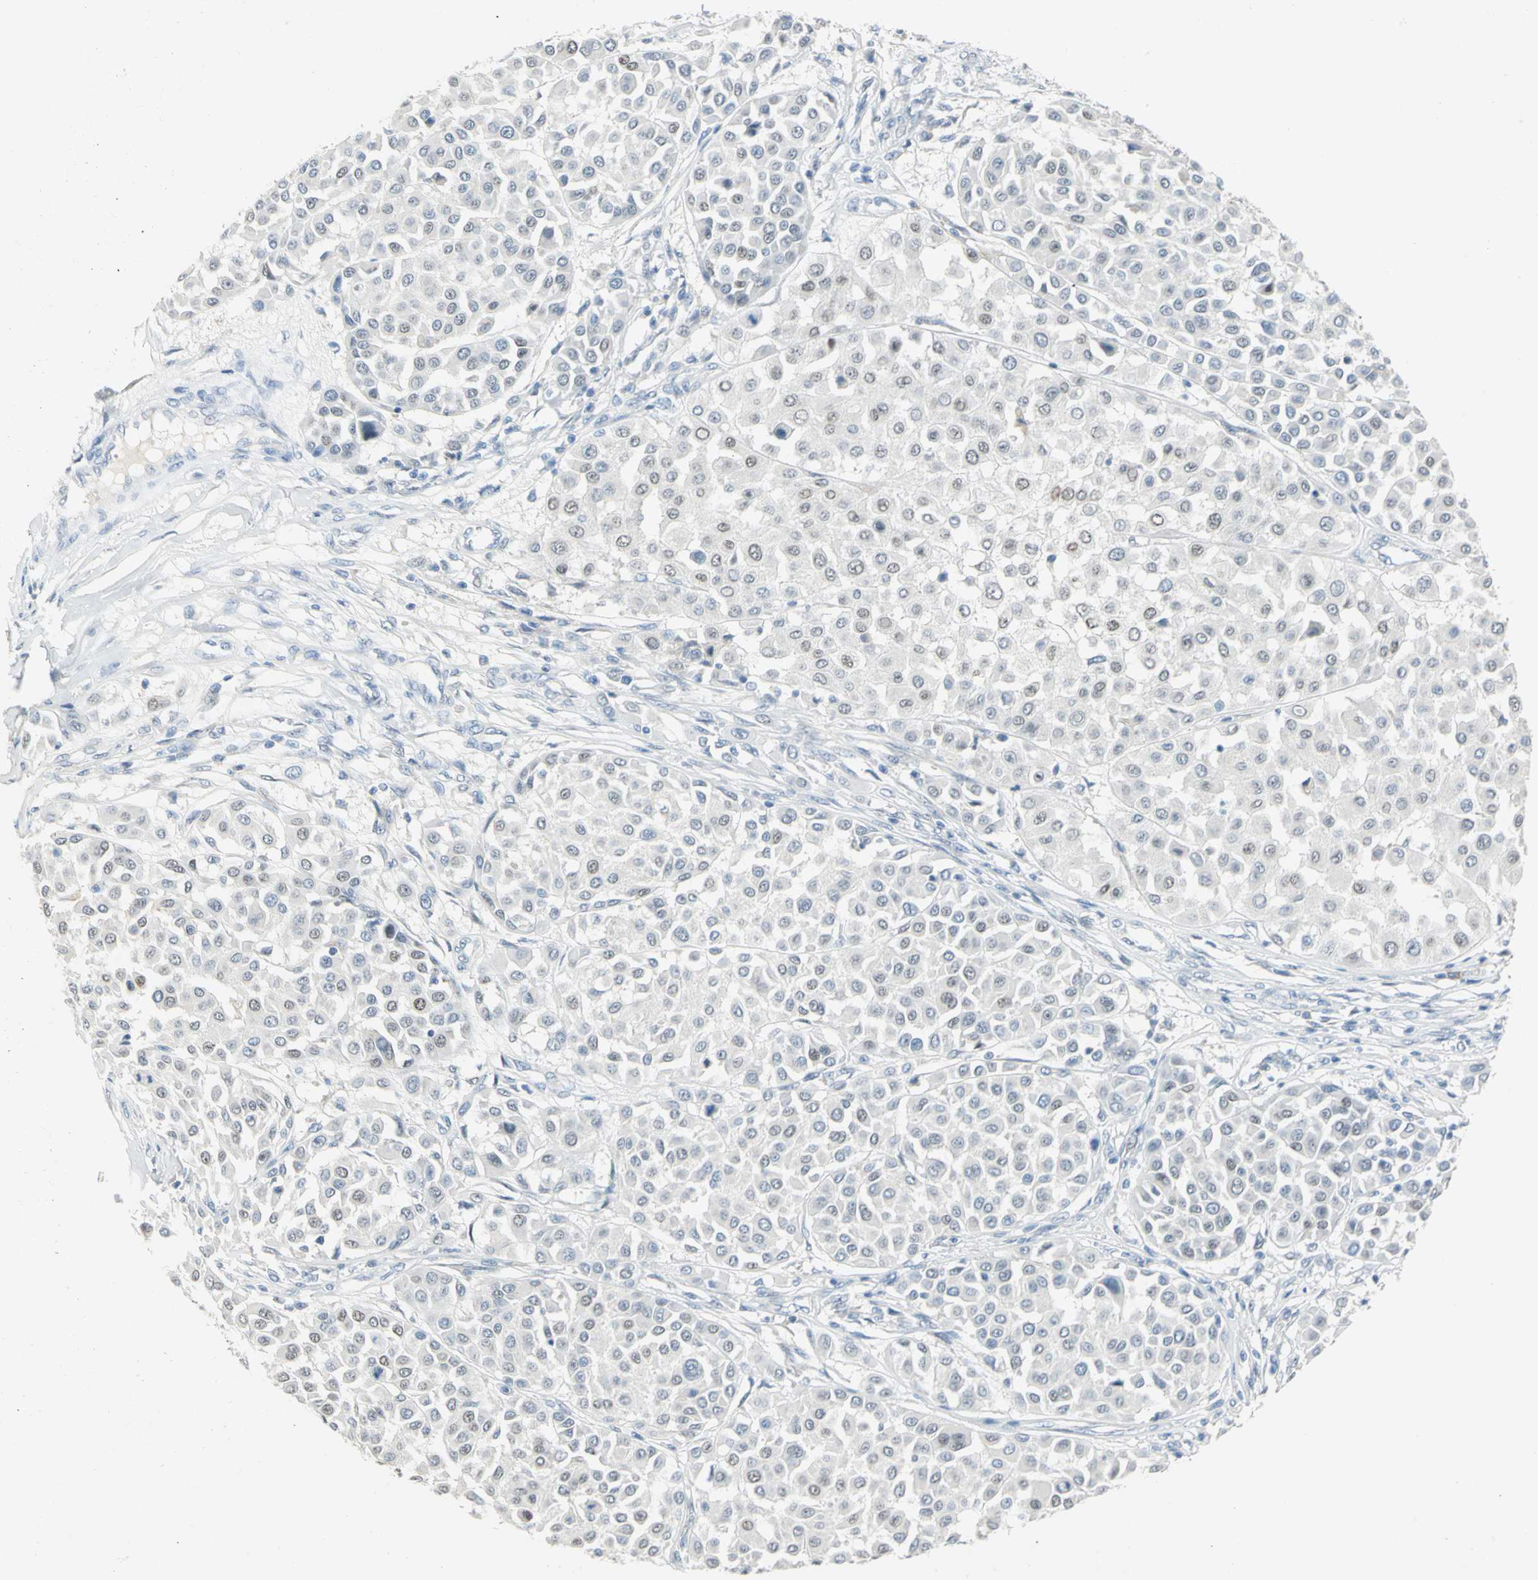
{"staining": {"intensity": "weak", "quantity": "25%-75%", "location": "nuclear"}, "tissue": "melanoma", "cell_type": "Tumor cells", "image_type": "cancer", "snomed": [{"axis": "morphology", "description": "Malignant melanoma, Metastatic site"}, {"axis": "topography", "description": "Soft tissue"}], "caption": "This histopathology image displays IHC staining of human melanoma, with low weak nuclear staining in approximately 25%-75% of tumor cells.", "gene": "NAB2", "patient": {"sex": "male", "age": 41}}